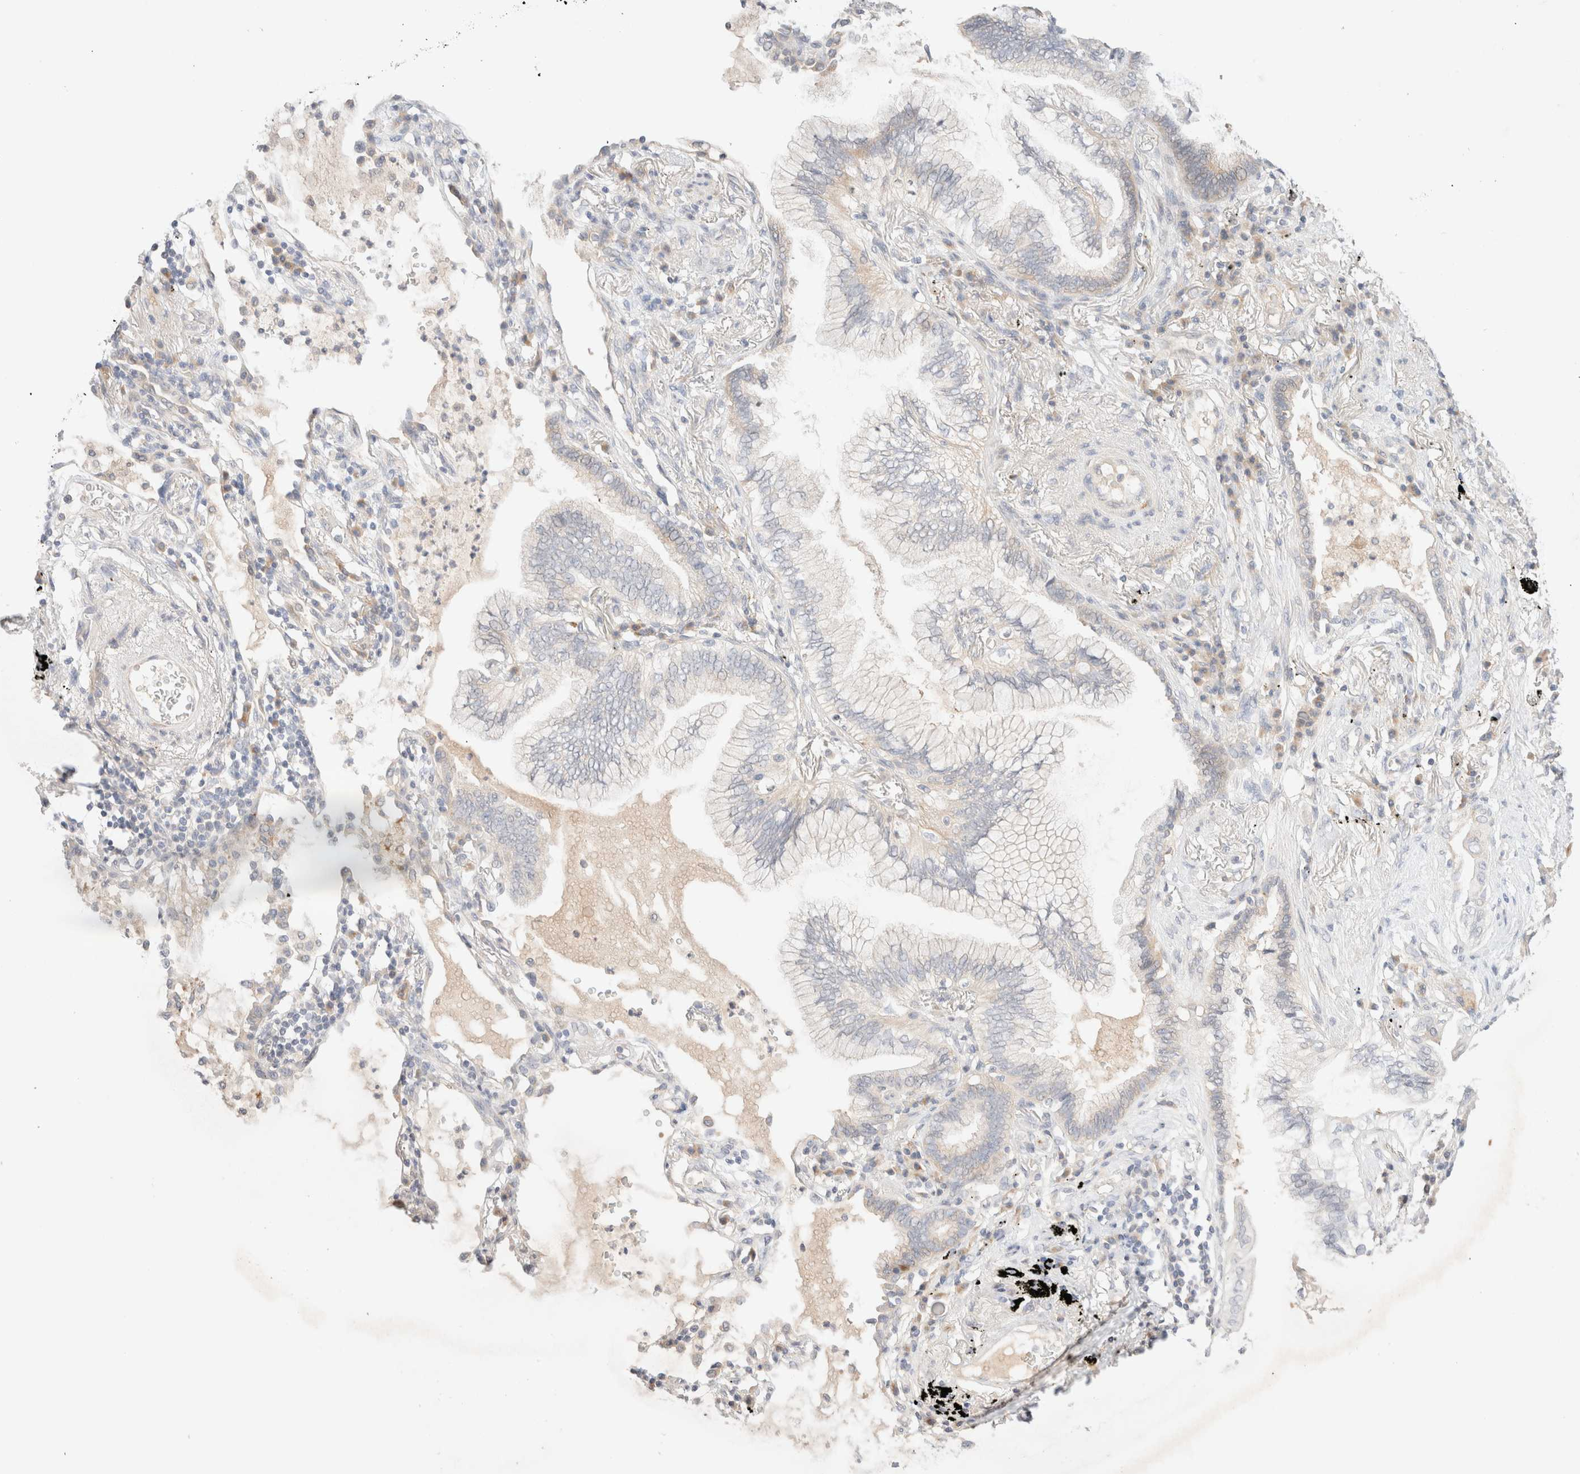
{"staining": {"intensity": "weak", "quantity": "25%-75%", "location": "cytoplasmic/membranous"}, "tissue": "lung cancer", "cell_type": "Tumor cells", "image_type": "cancer", "snomed": [{"axis": "morphology", "description": "Adenocarcinoma, NOS"}, {"axis": "topography", "description": "Lung"}], "caption": "Protein staining demonstrates weak cytoplasmic/membranous expression in approximately 25%-75% of tumor cells in adenocarcinoma (lung).", "gene": "SNTB1", "patient": {"sex": "female", "age": 70}}